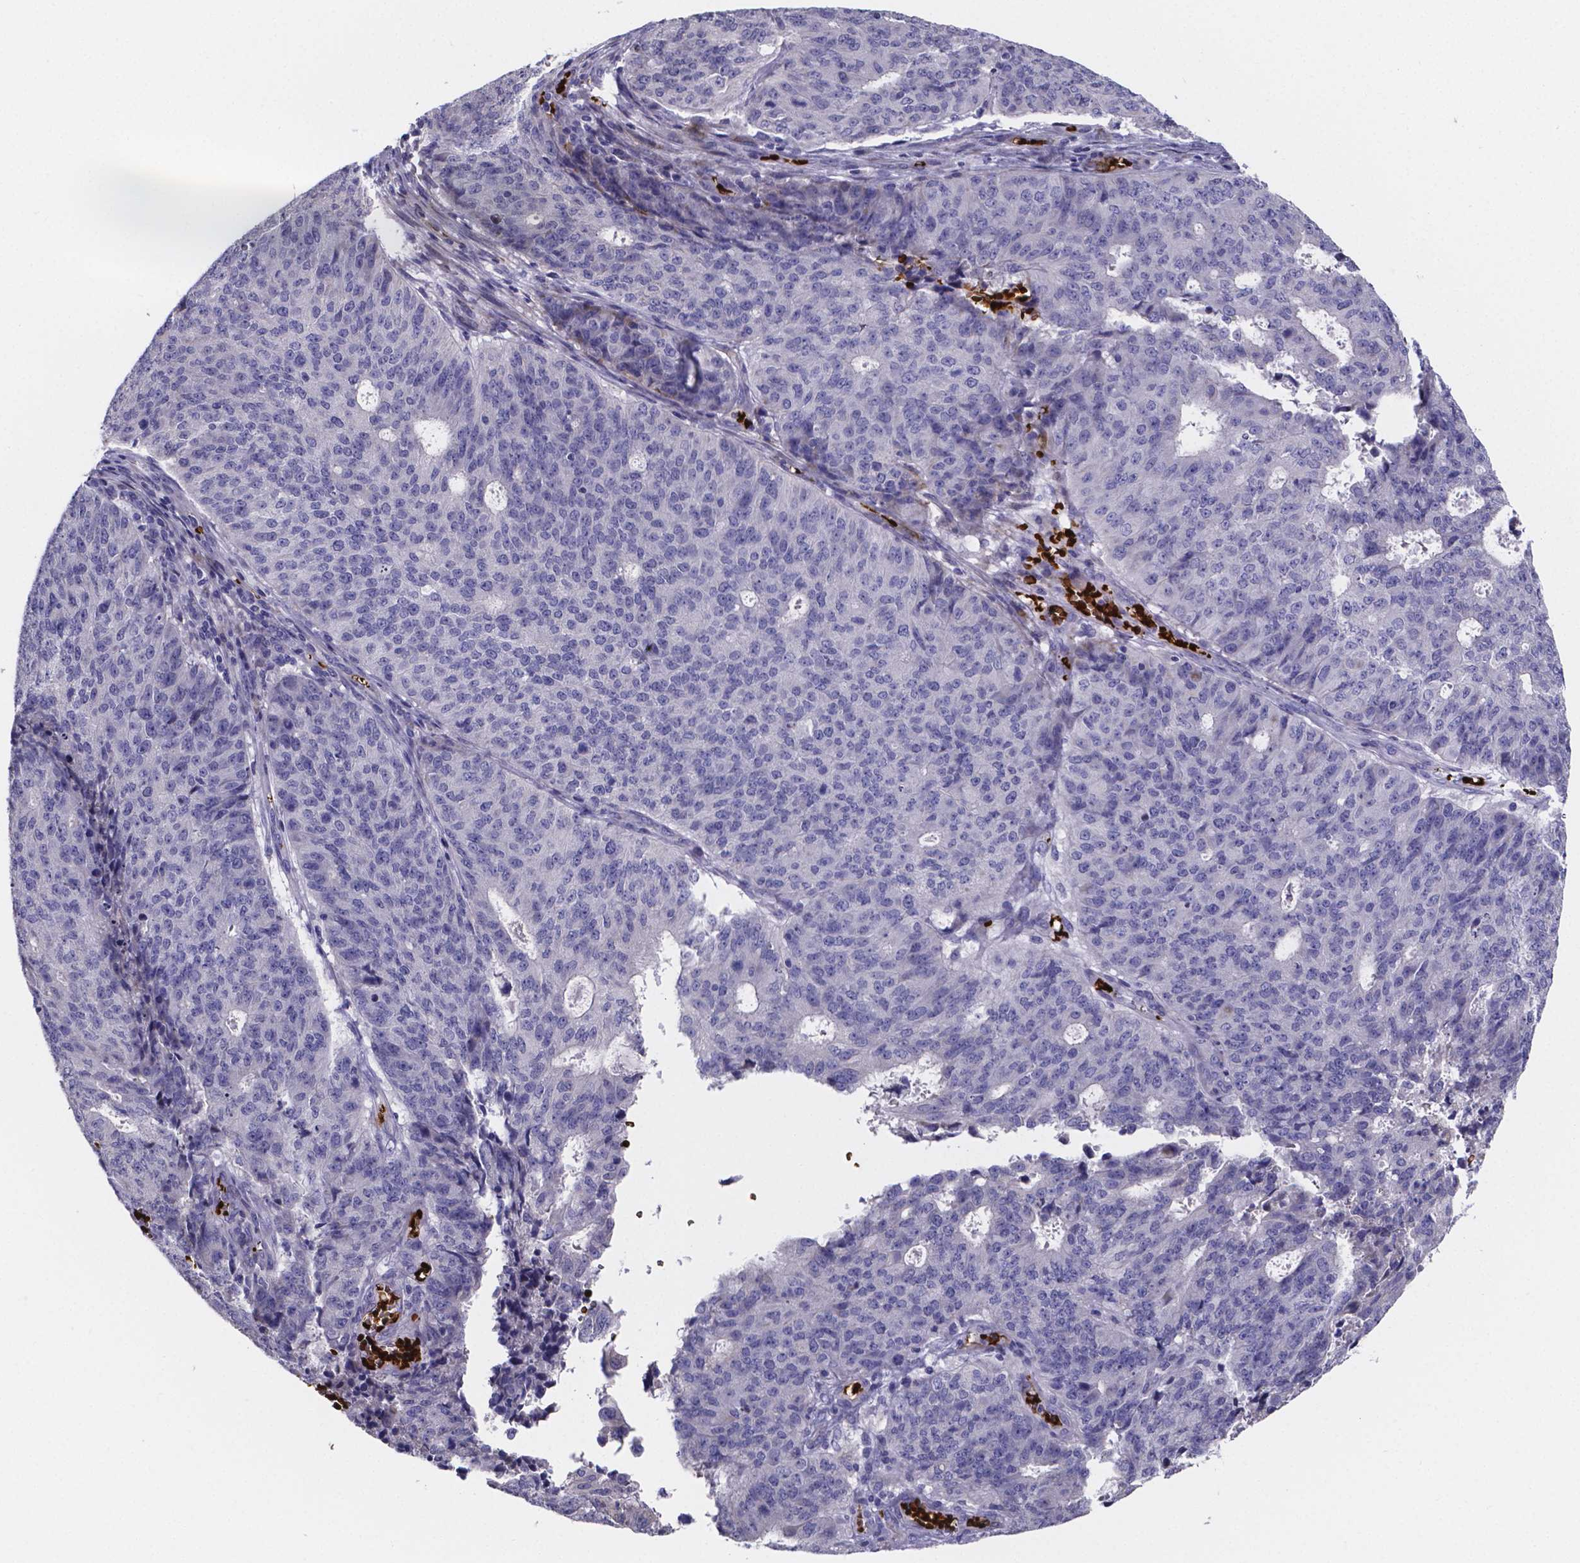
{"staining": {"intensity": "negative", "quantity": "none", "location": "none"}, "tissue": "endometrial cancer", "cell_type": "Tumor cells", "image_type": "cancer", "snomed": [{"axis": "morphology", "description": "Adenocarcinoma, NOS"}, {"axis": "topography", "description": "Endometrium"}], "caption": "Immunohistochemistry (IHC) photomicrograph of adenocarcinoma (endometrial) stained for a protein (brown), which shows no expression in tumor cells. (Stains: DAB IHC with hematoxylin counter stain, Microscopy: brightfield microscopy at high magnification).", "gene": "GABRA3", "patient": {"sex": "female", "age": 82}}